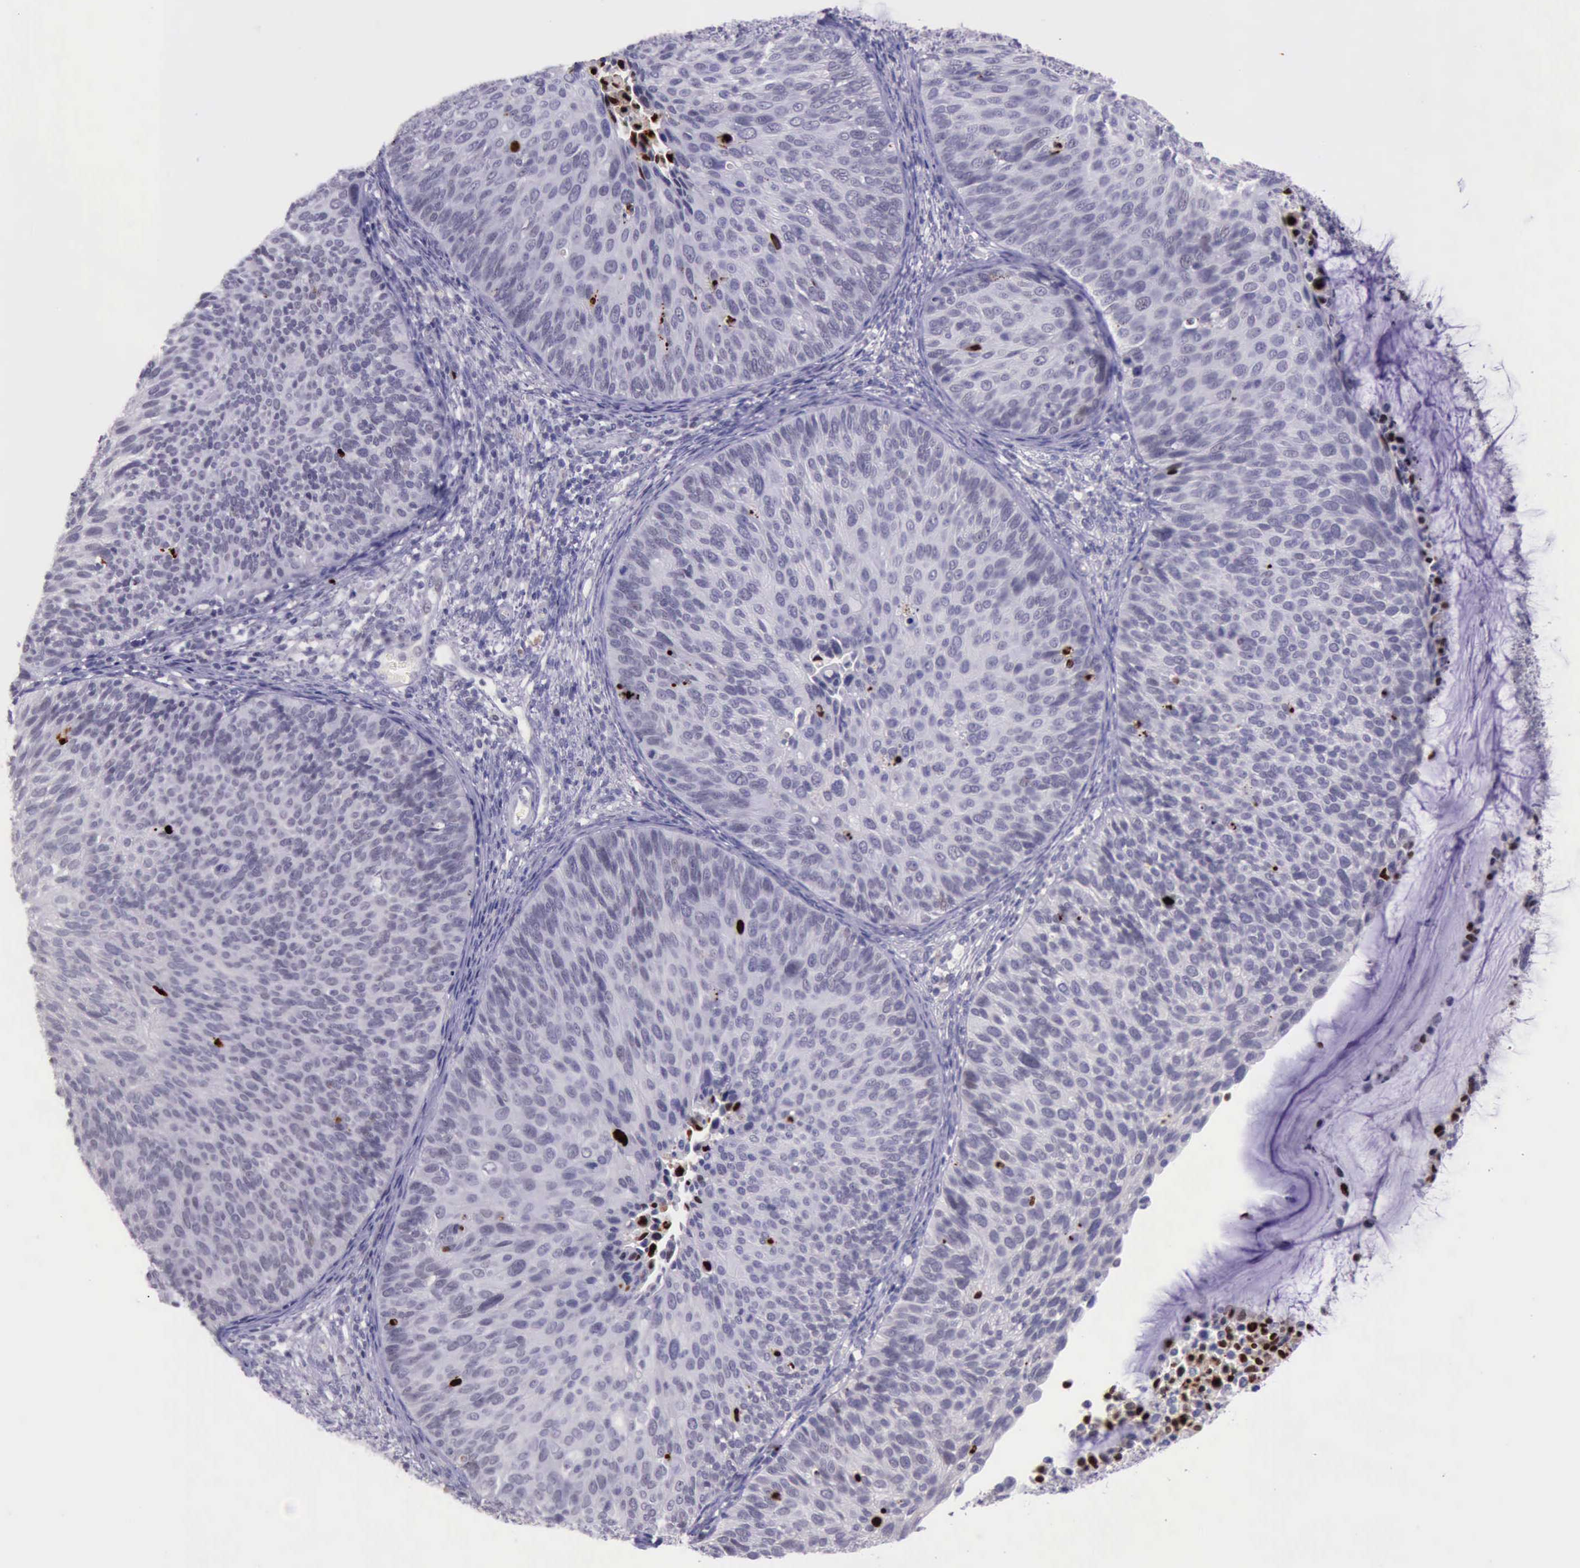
{"staining": {"intensity": "strong", "quantity": "<25%", "location": "nuclear"}, "tissue": "cervical cancer", "cell_type": "Tumor cells", "image_type": "cancer", "snomed": [{"axis": "morphology", "description": "Squamous cell carcinoma, NOS"}, {"axis": "topography", "description": "Cervix"}], "caption": "Brown immunohistochemical staining in cervical cancer exhibits strong nuclear expression in about <25% of tumor cells.", "gene": "PARP1", "patient": {"sex": "female", "age": 36}}